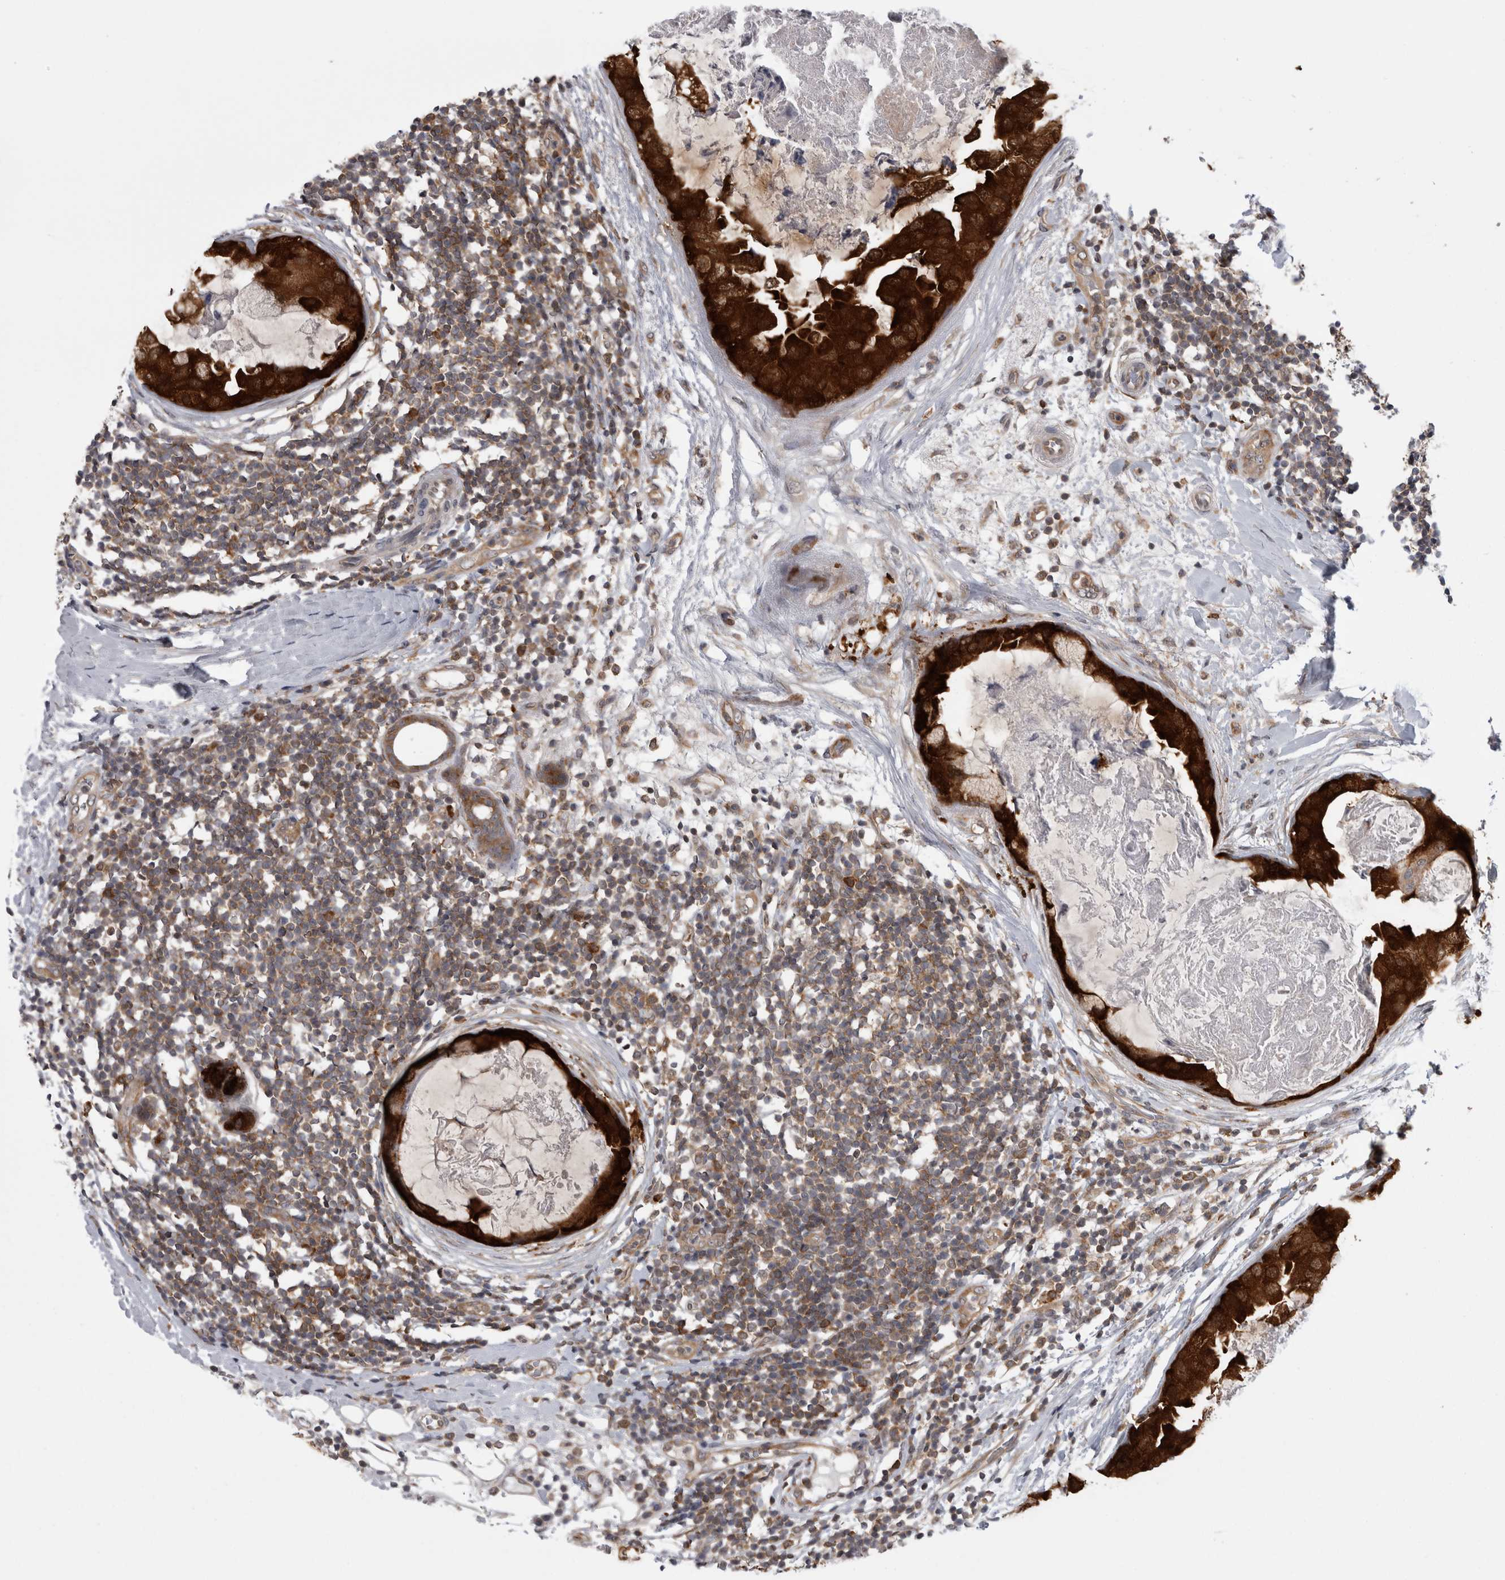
{"staining": {"intensity": "strong", "quantity": ">75%", "location": "cytoplasmic/membranous"}, "tissue": "breast cancer", "cell_type": "Tumor cells", "image_type": "cancer", "snomed": [{"axis": "morphology", "description": "Duct carcinoma"}, {"axis": "topography", "description": "Breast"}], "caption": "Protein positivity by immunohistochemistry (IHC) reveals strong cytoplasmic/membranous expression in about >75% of tumor cells in invasive ductal carcinoma (breast).", "gene": "CACYBP", "patient": {"sex": "female", "age": 40}}